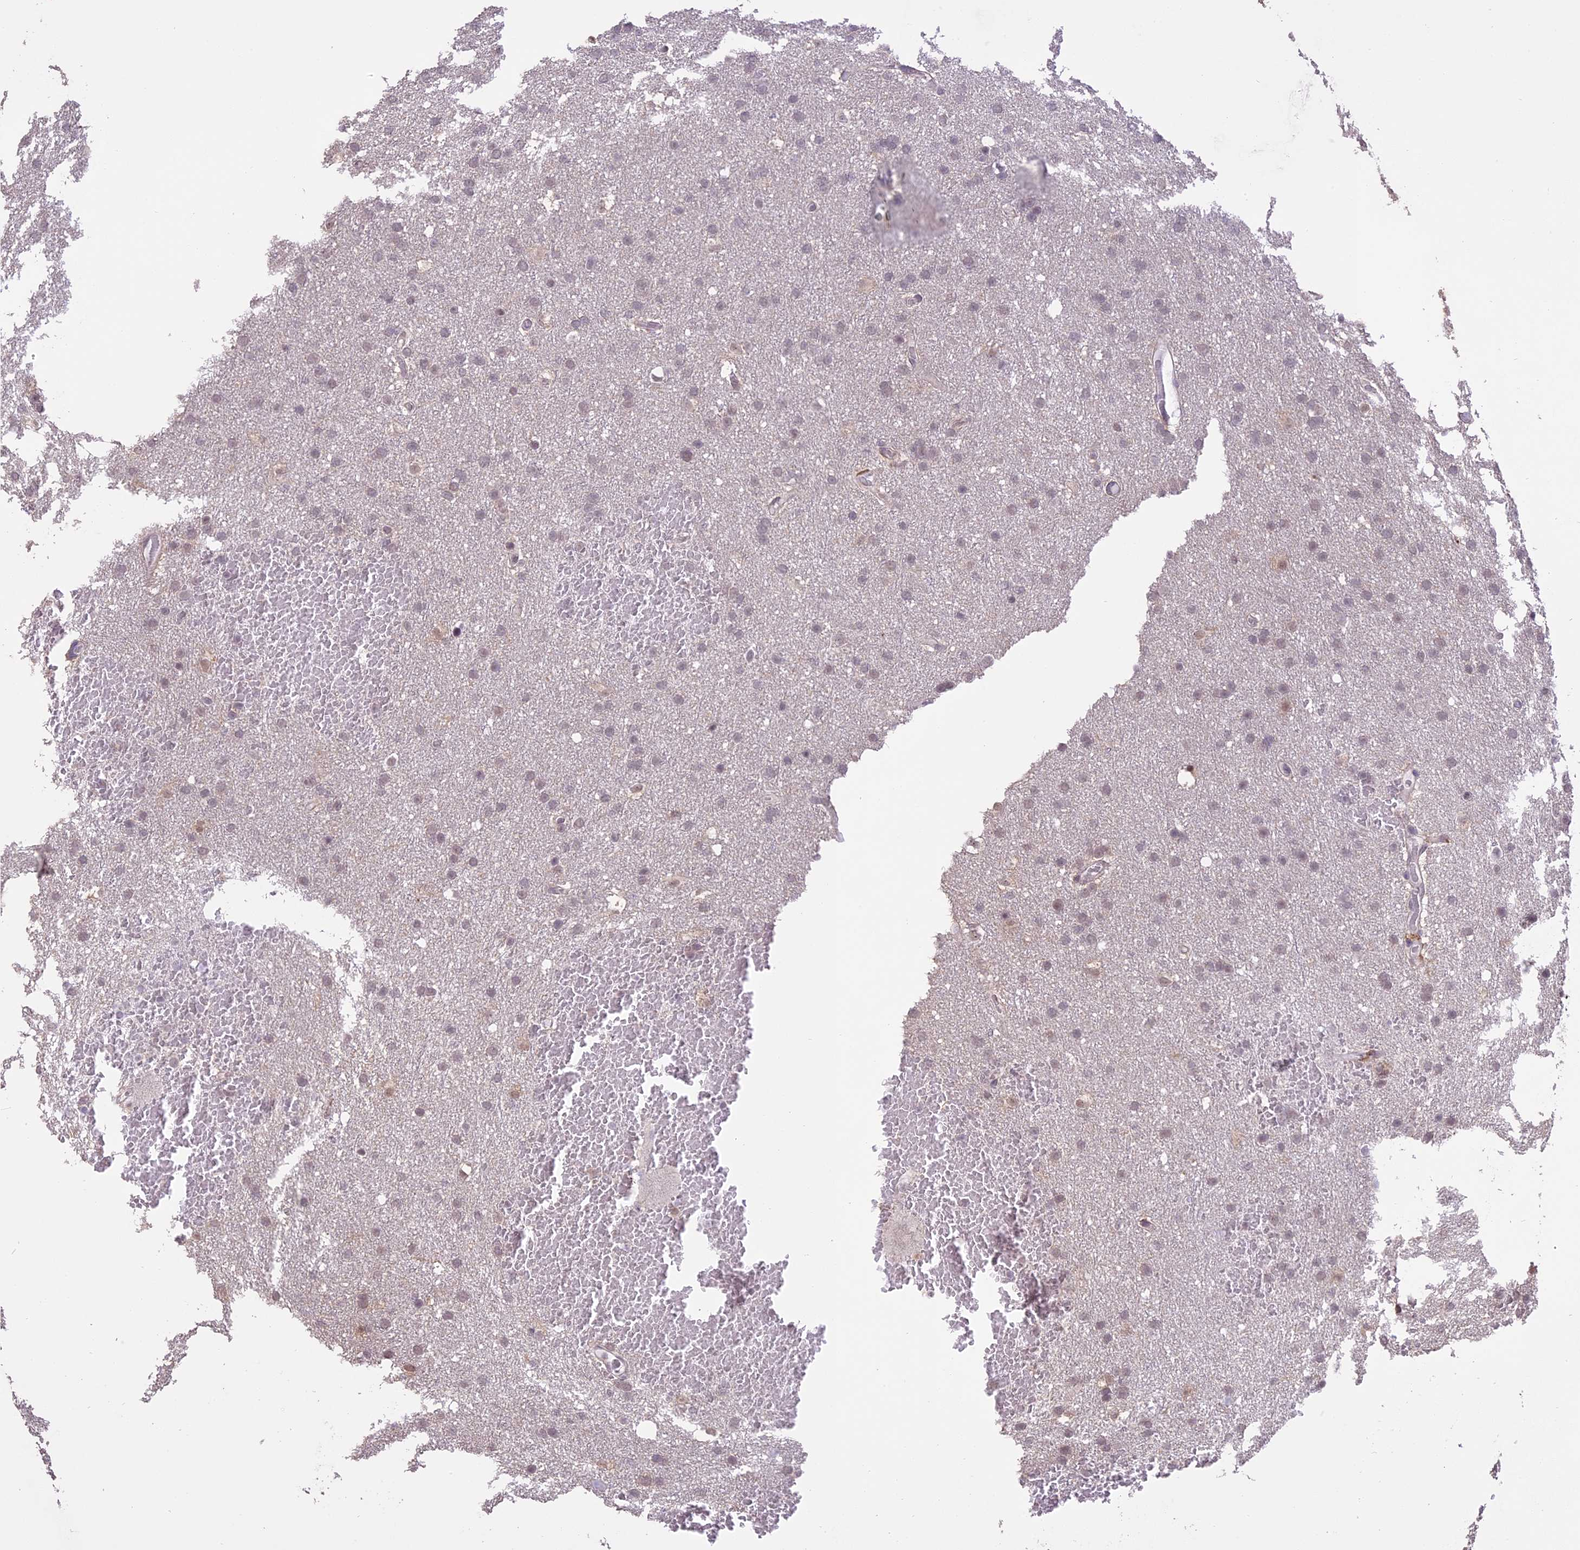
{"staining": {"intensity": "negative", "quantity": "none", "location": "none"}, "tissue": "glioma", "cell_type": "Tumor cells", "image_type": "cancer", "snomed": [{"axis": "morphology", "description": "Glioma, malignant, High grade"}, {"axis": "topography", "description": "Cerebral cortex"}], "caption": "This histopathology image is of glioma stained with immunohistochemistry (IHC) to label a protein in brown with the nuclei are counter-stained blue. There is no expression in tumor cells.", "gene": "TIGD7", "patient": {"sex": "female", "age": 36}}